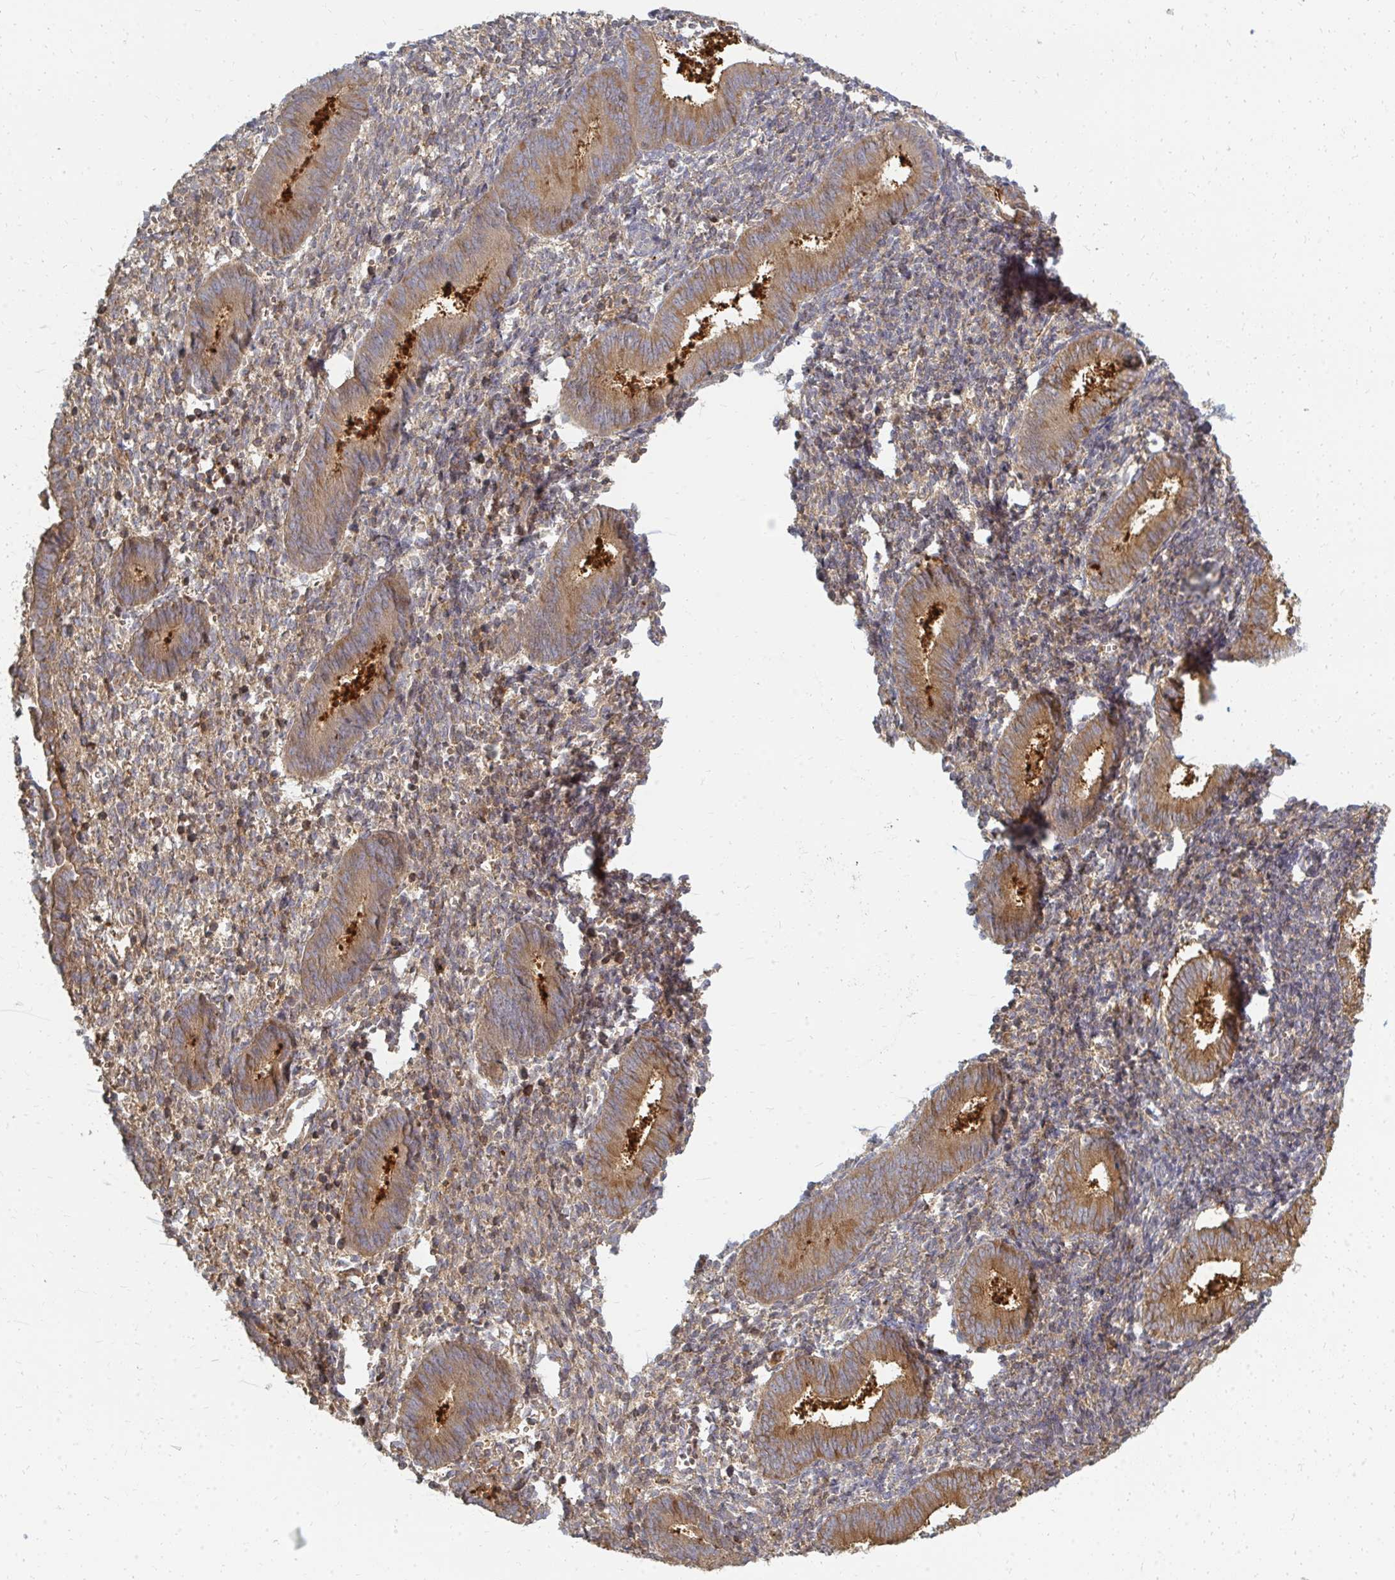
{"staining": {"intensity": "negative", "quantity": "none", "location": "none"}, "tissue": "endometrium", "cell_type": "Cells in endometrial stroma", "image_type": "normal", "snomed": [{"axis": "morphology", "description": "Normal tissue, NOS"}, {"axis": "topography", "description": "Endometrium"}], "caption": "Human endometrium stained for a protein using IHC reveals no expression in cells in endometrial stroma.", "gene": "ZNF285", "patient": {"sex": "female", "age": 25}}